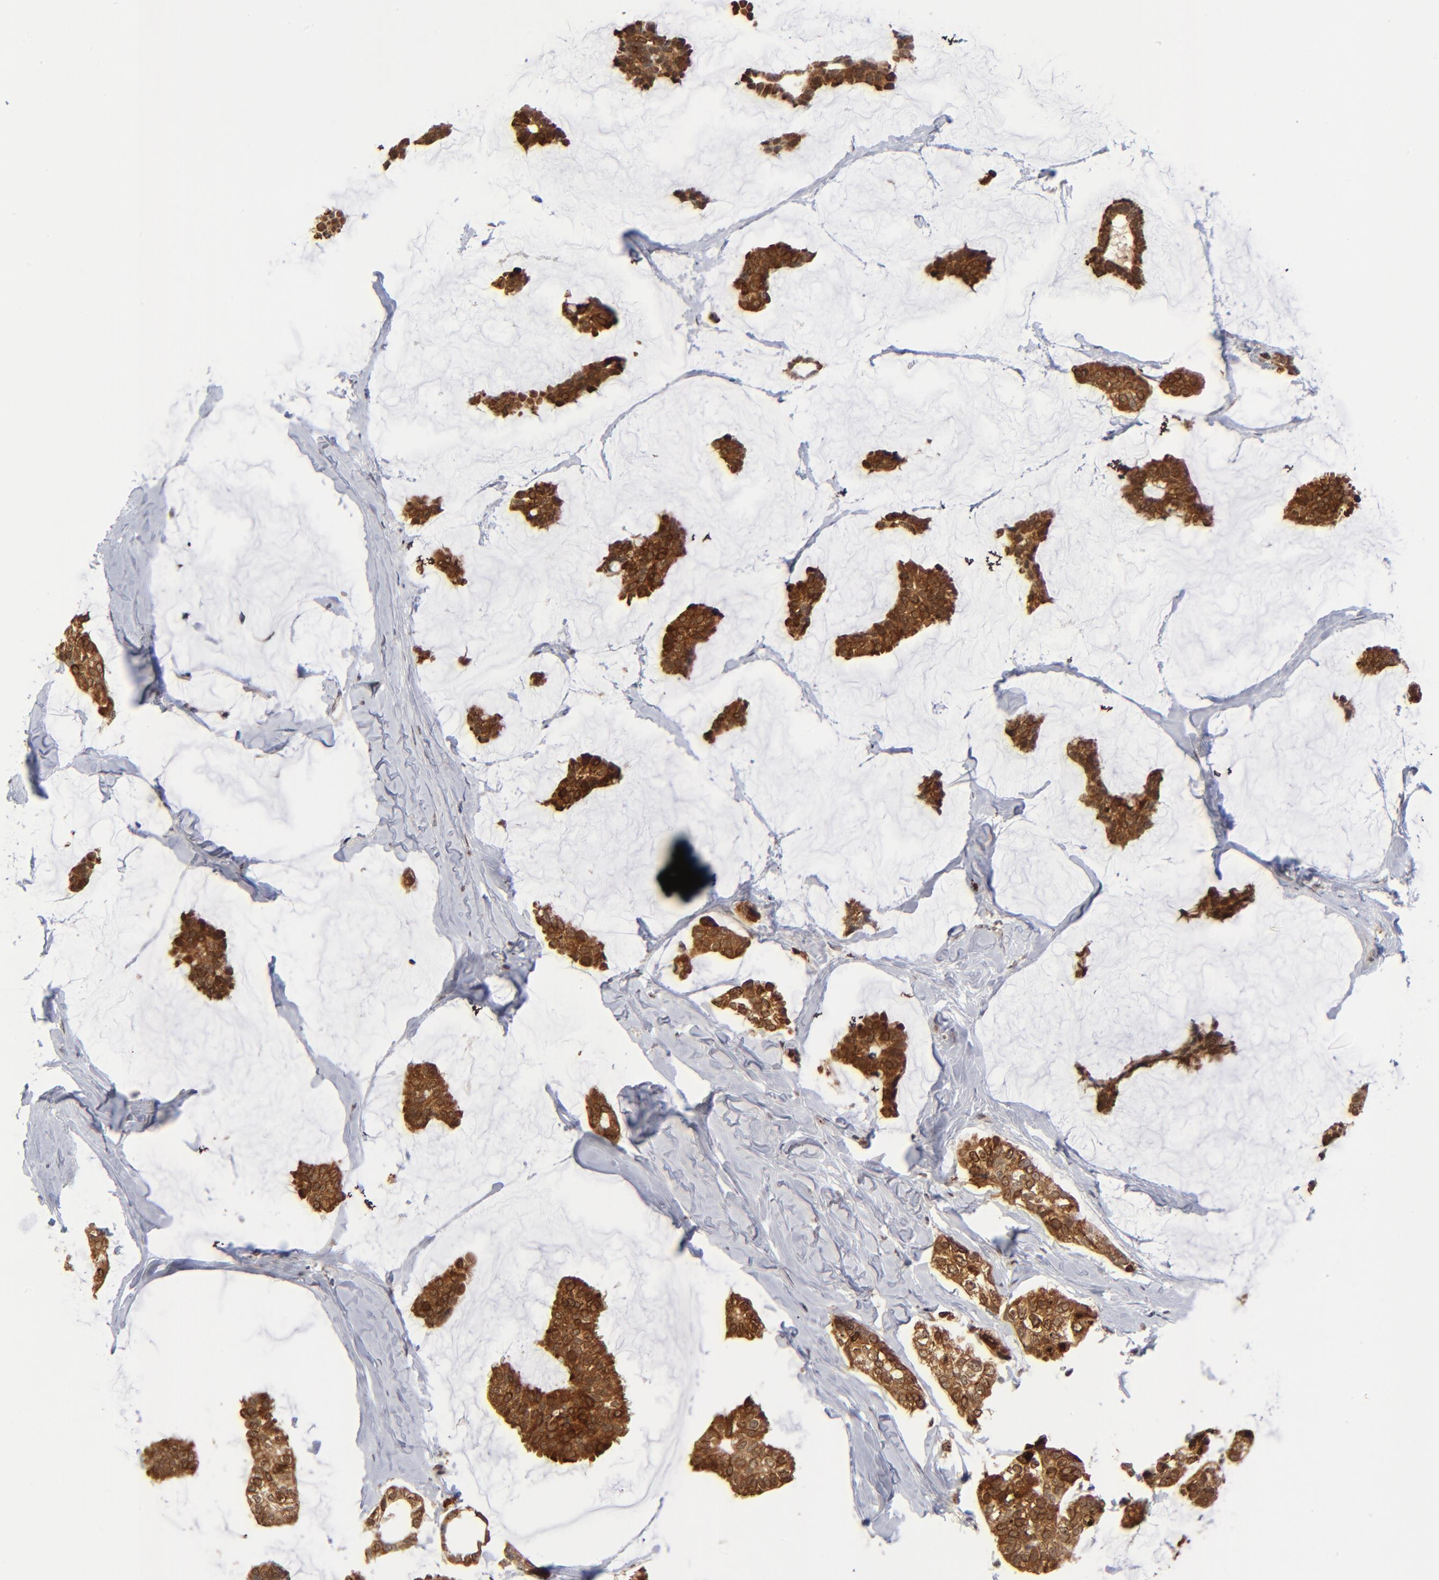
{"staining": {"intensity": "moderate", "quantity": ">75%", "location": "cytoplasmic/membranous,nuclear"}, "tissue": "breast cancer", "cell_type": "Tumor cells", "image_type": "cancer", "snomed": [{"axis": "morphology", "description": "Duct carcinoma"}, {"axis": "topography", "description": "Breast"}], "caption": "A histopathology image showing moderate cytoplasmic/membranous and nuclear expression in about >75% of tumor cells in breast cancer (invasive ductal carcinoma), as visualized by brown immunohistochemical staining.", "gene": "ZNF419", "patient": {"sex": "female", "age": 93}}